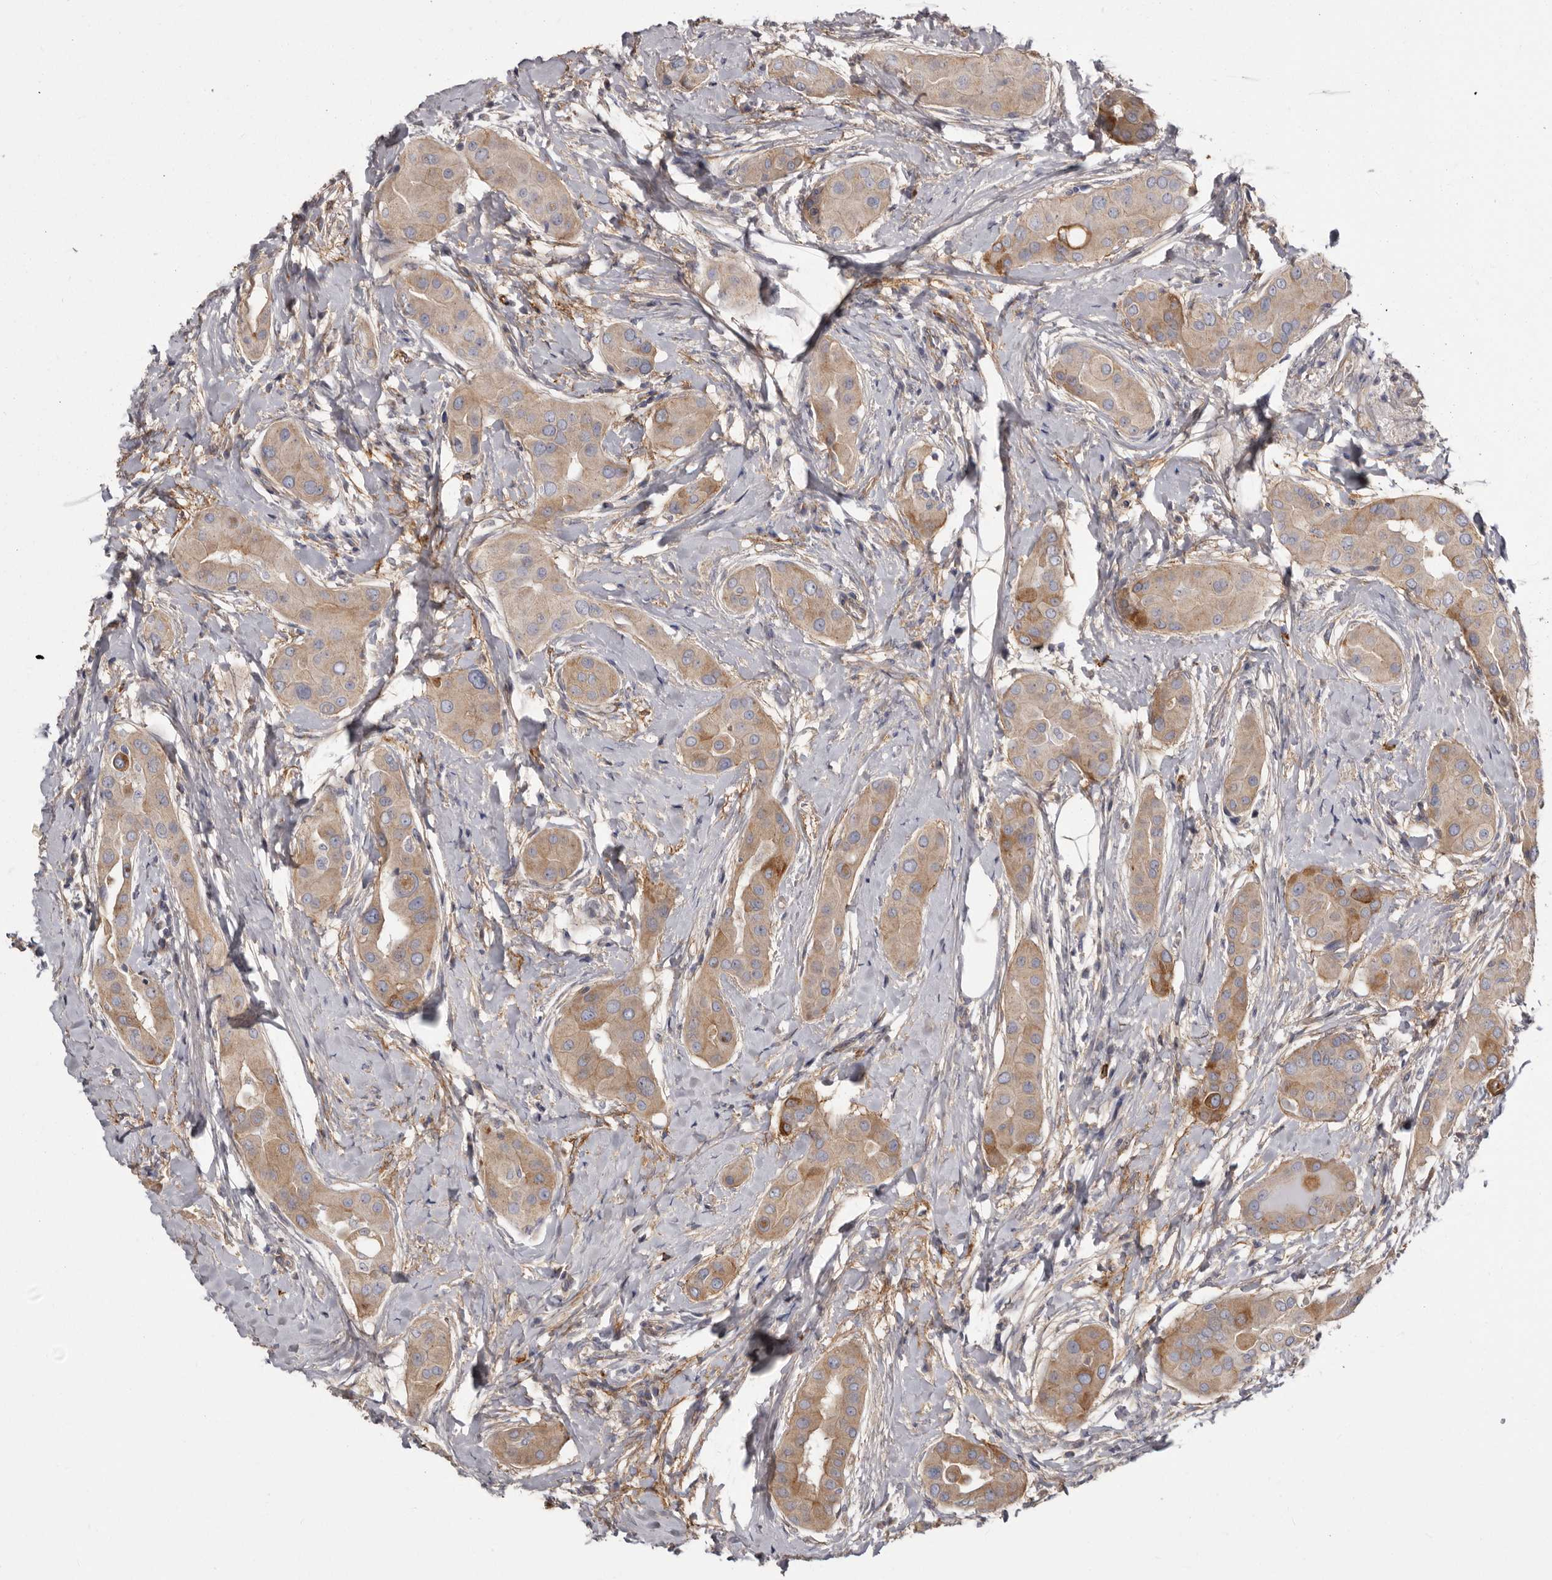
{"staining": {"intensity": "moderate", "quantity": "<25%", "location": "cytoplasmic/membranous"}, "tissue": "thyroid cancer", "cell_type": "Tumor cells", "image_type": "cancer", "snomed": [{"axis": "morphology", "description": "Papillary adenocarcinoma, NOS"}, {"axis": "topography", "description": "Thyroid gland"}], "caption": "Immunohistochemistry micrograph of human thyroid papillary adenocarcinoma stained for a protein (brown), which exhibits low levels of moderate cytoplasmic/membranous staining in about <25% of tumor cells.", "gene": "ENAH", "patient": {"sex": "male", "age": 33}}